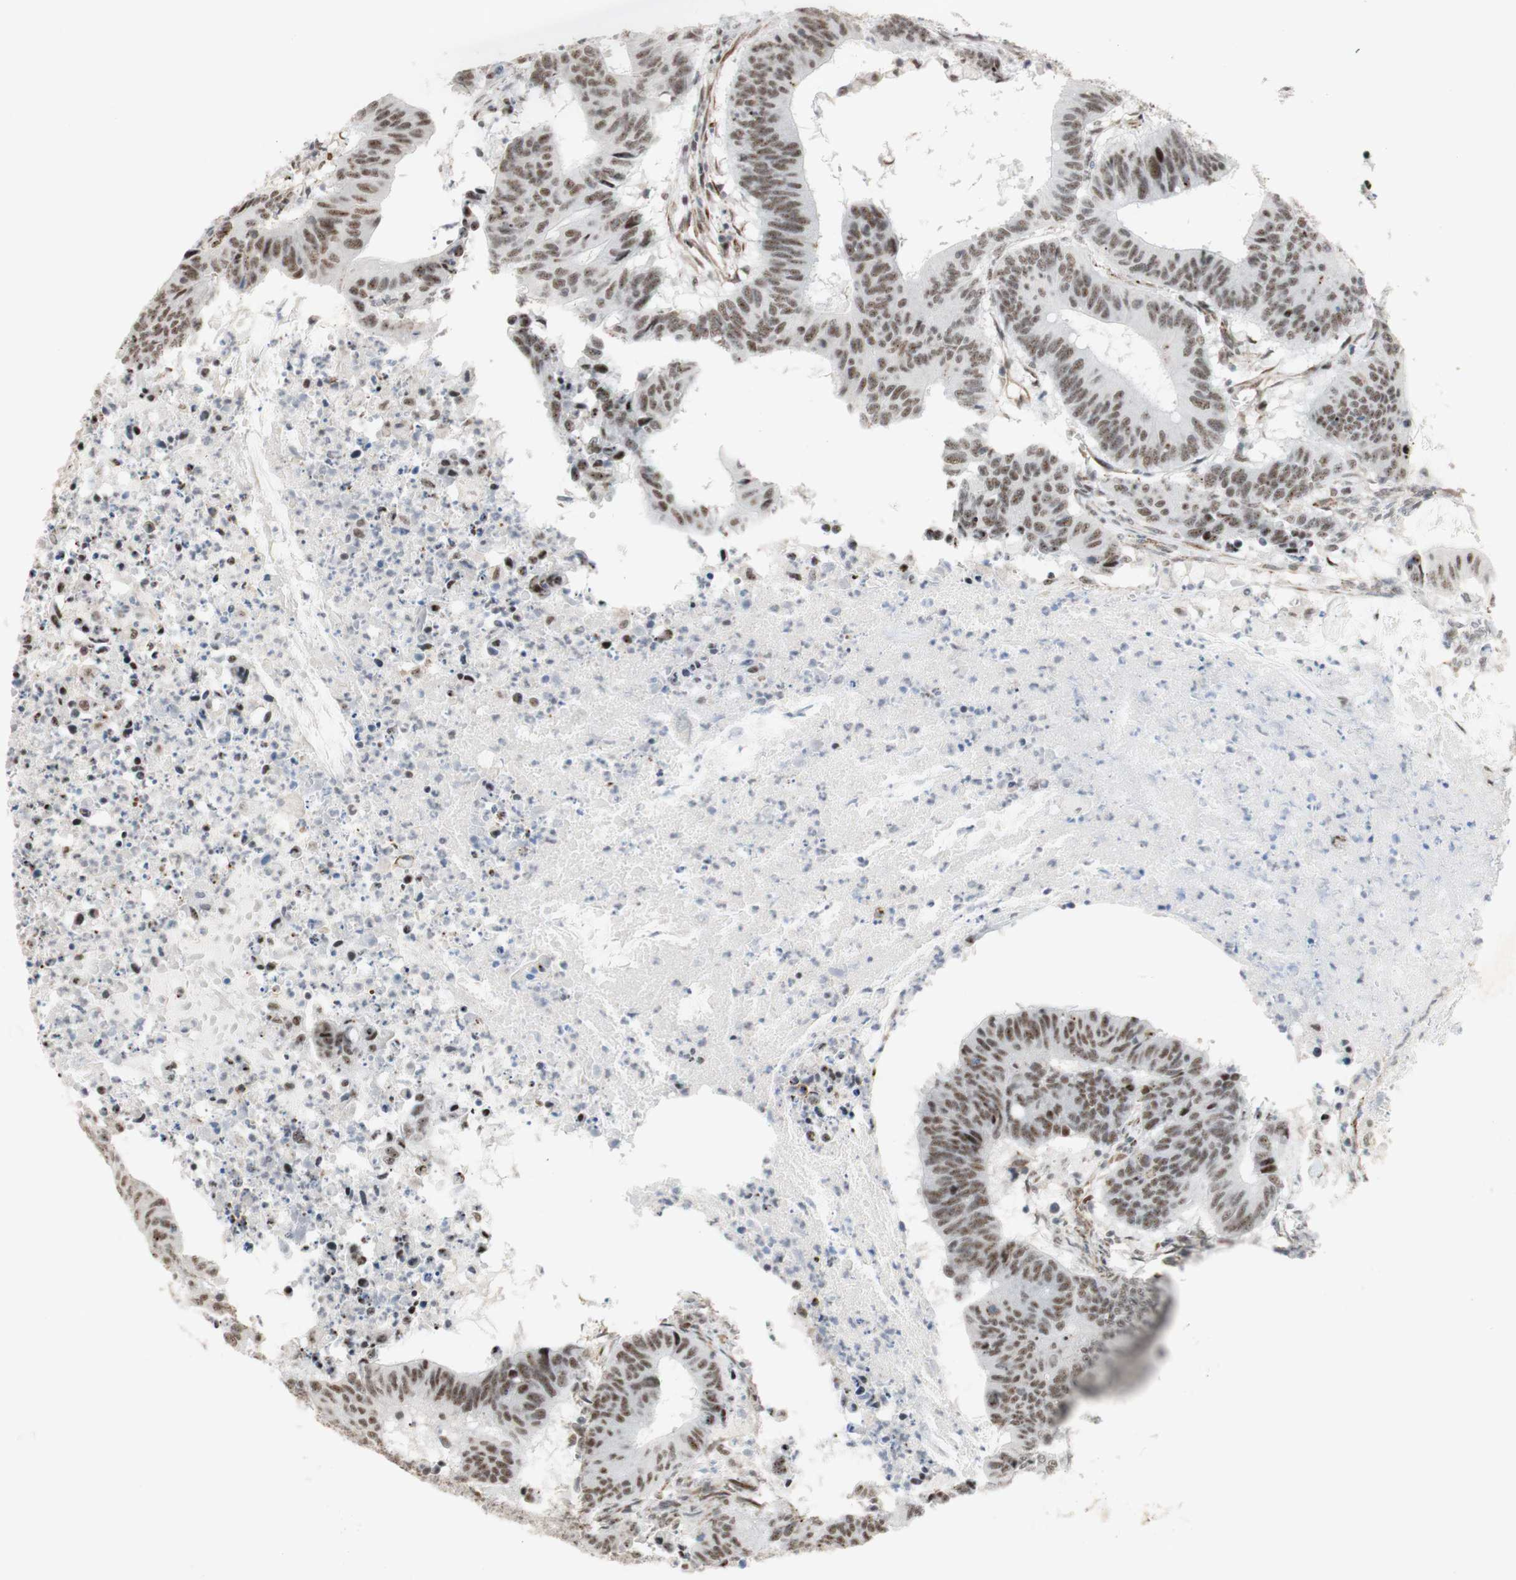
{"staining": {"intensity": "moderate", "quantity": ">75%", "location": "nuclear"}, "tissue": "colorectal cancer", "cell_type": "Tumor cells", "image_type": "cancer", "snomed": [{"axis": "morphology", "description": "Adenocarcinoma, NOS"}, {"axis": "topography", "description": "Colon"}], "caption": "Human adenocarcinoma (colorectal) stained with a brown dye shows moderate nuclear positive expression in approximately >75% of tumor cells.", "gene": "SAP18", "patient": {"sex": "male", "age": 45}}